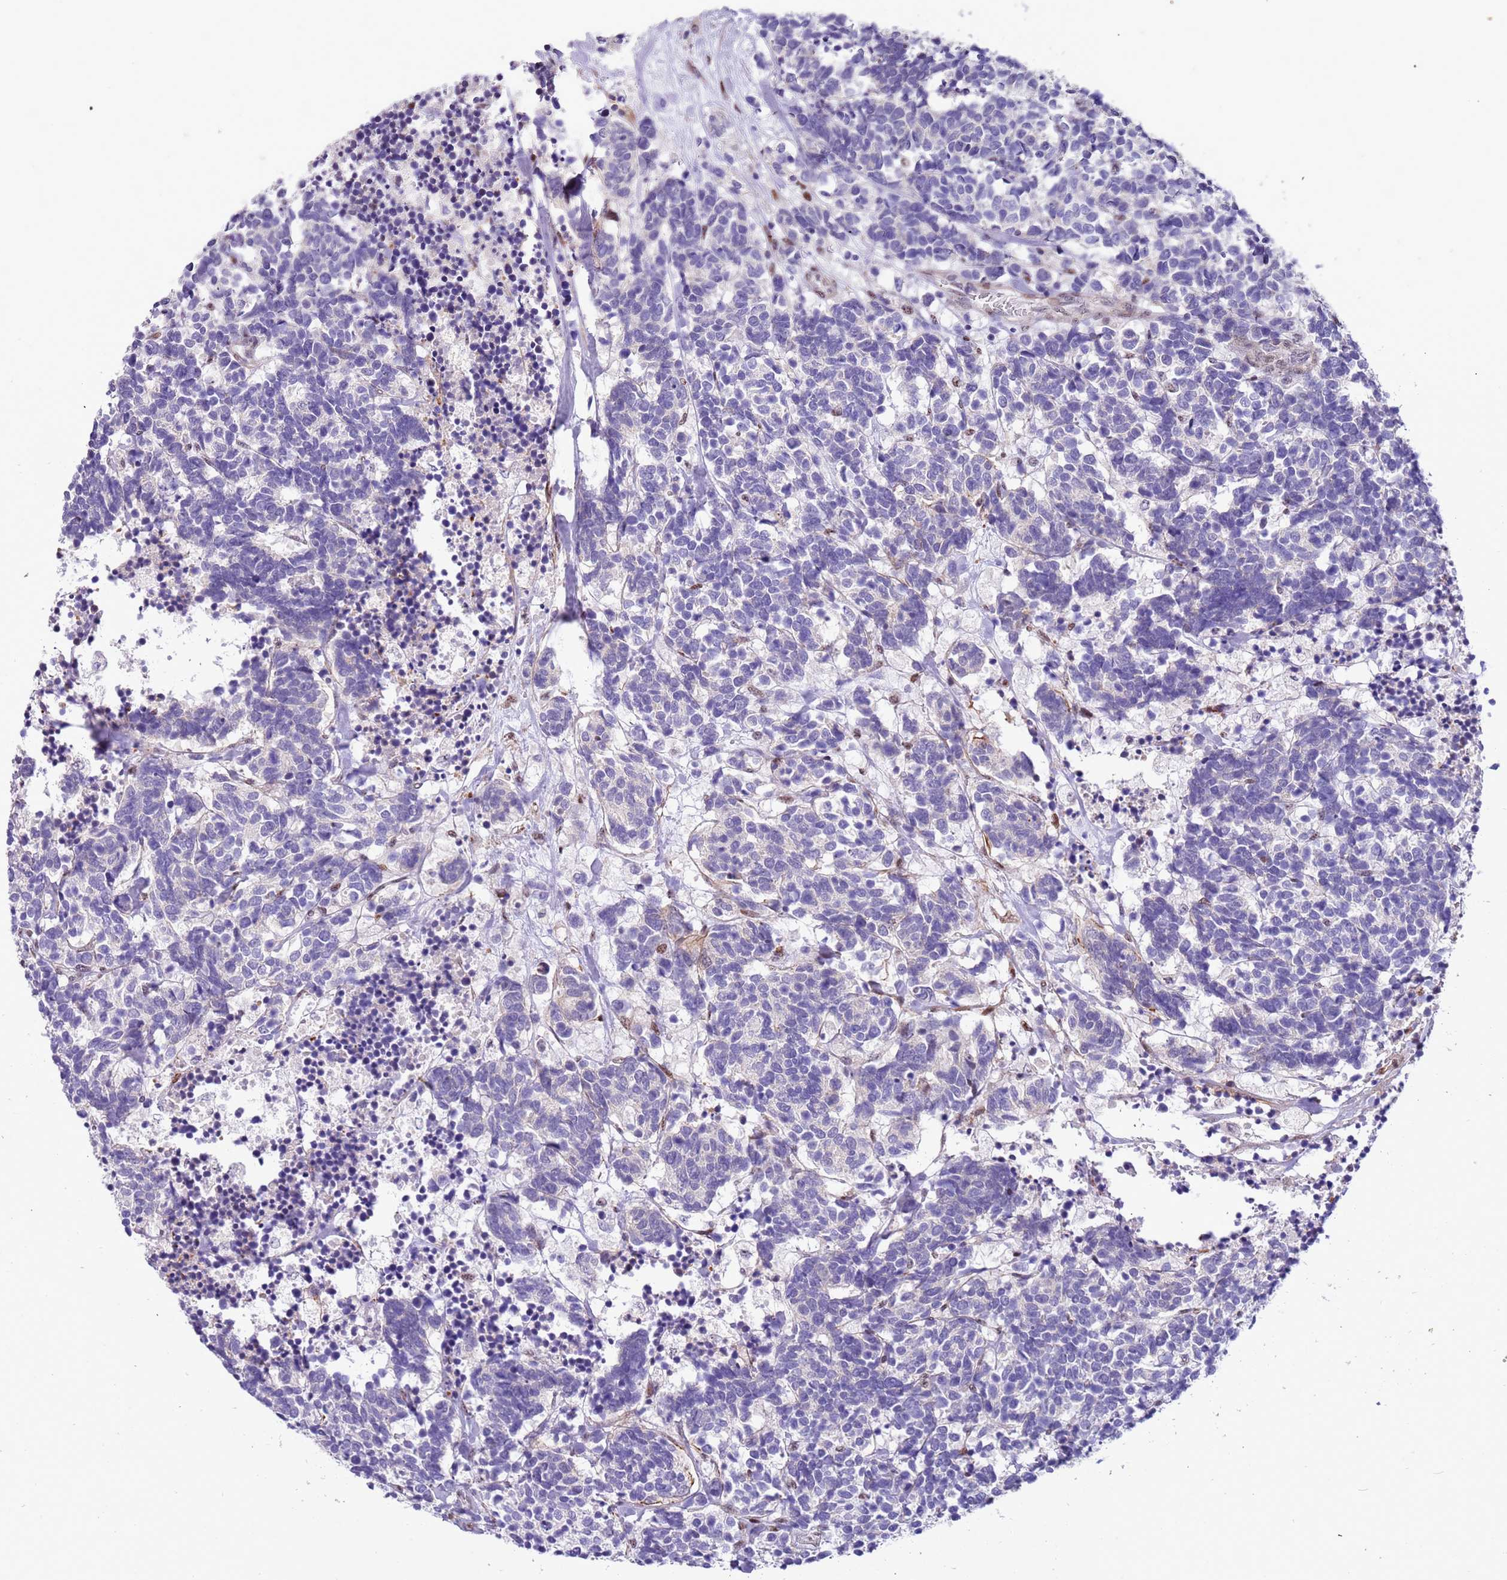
{"staining": {"intensity": "negative", "quantity": "none", "location": "none"}, "tissue": "carcinoid", "cell_type": "Tumor cells", "image_type": "cancer", "snomed": [{"axis": "morphology", "description": "Carcinoma, NOS"}, {"axis": "morphology", "description": "Carcinoid, malignant, NOS"}, {"axis": "topography", "description": "Urinary bladder"}], "caption": "High magnification brightfield microscopy of carcinoid stained with DAB (brown) and counterstained with hematoxylin (blue): tumor cells show no significant staining.", "gene": "PLEKHH1", "patient": {"sex": "male", "age": 57}}